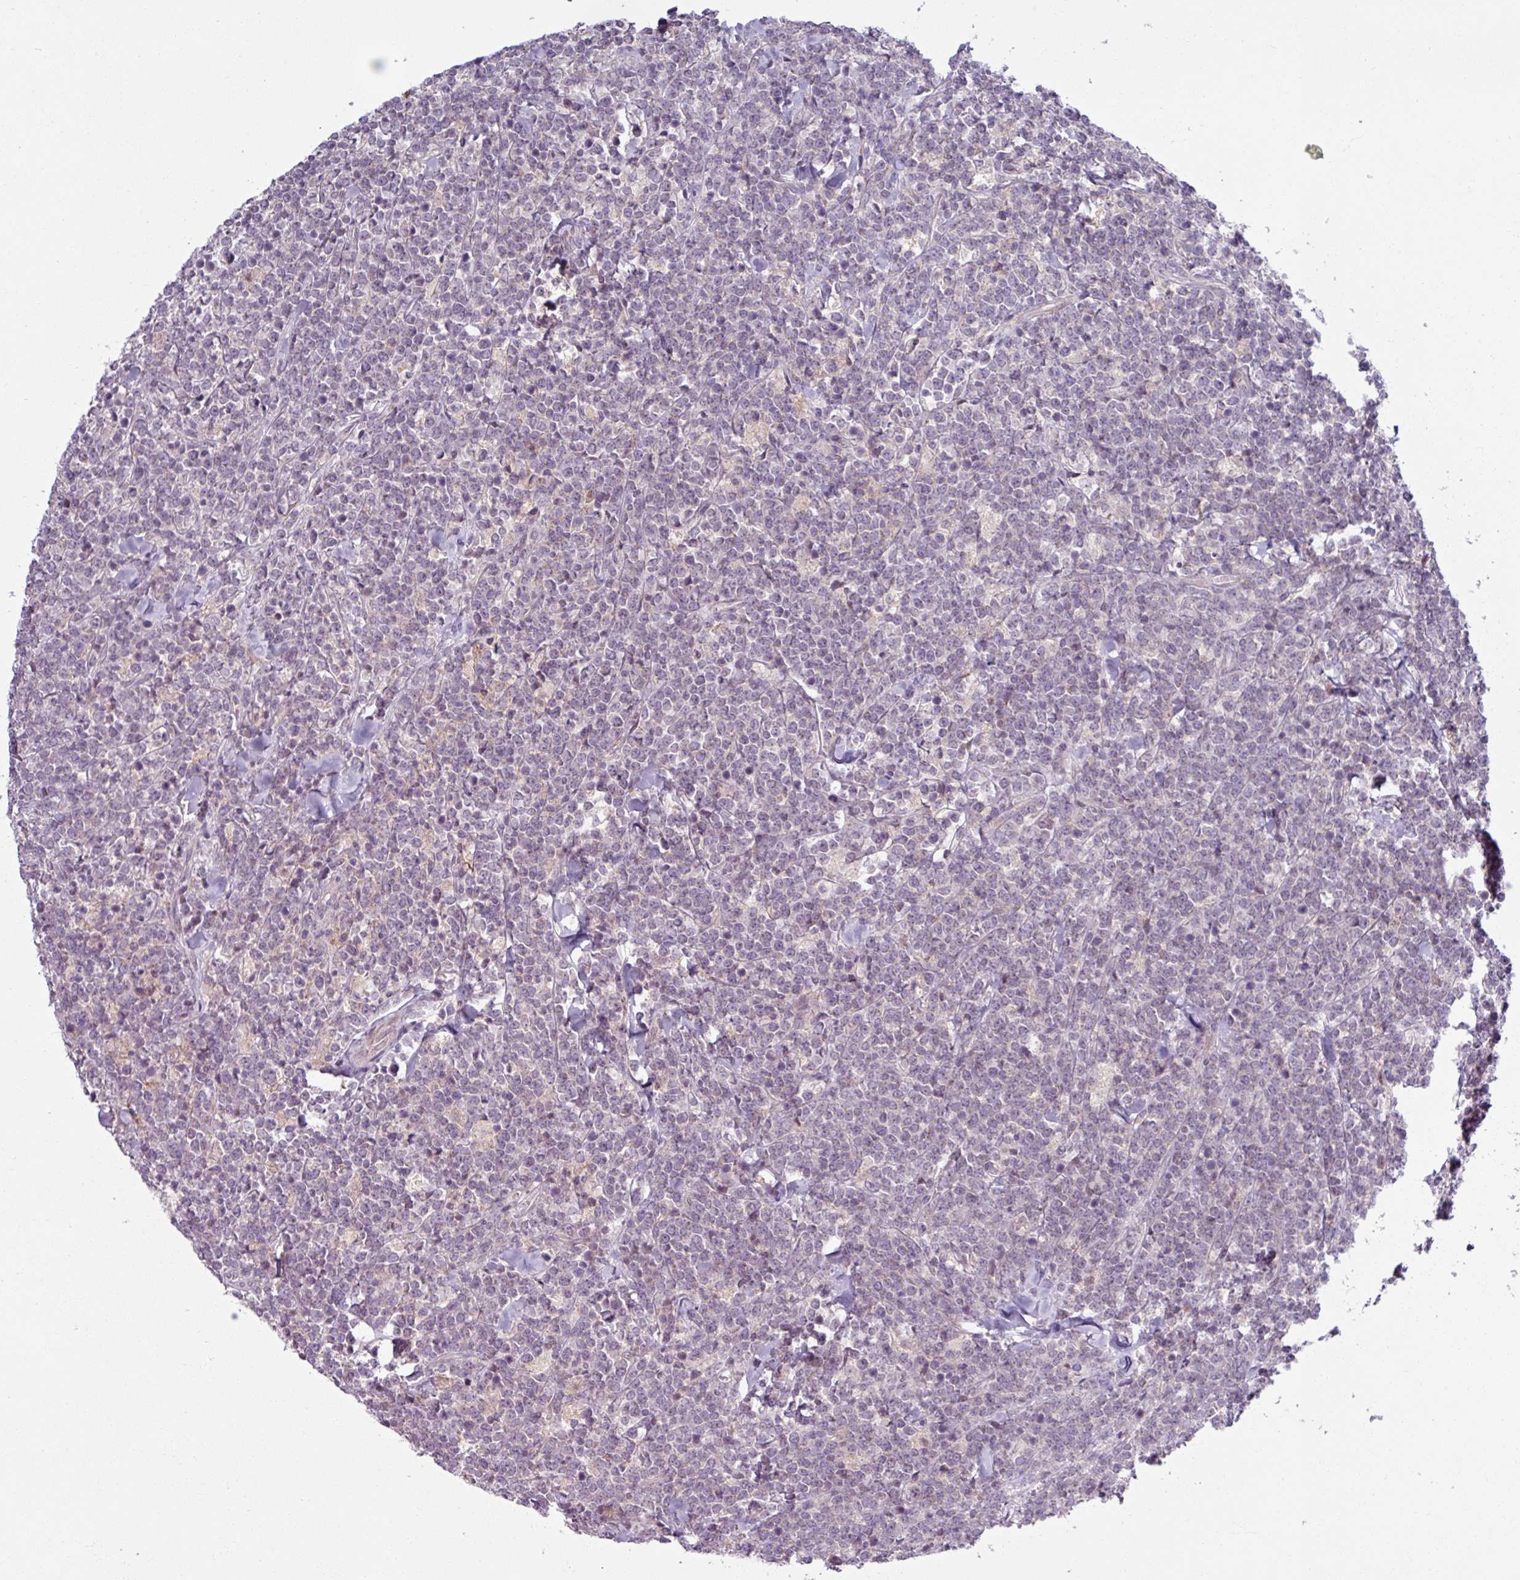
{"staining": {"intensity": "negative", "quantity": "none", "location": "none"}, "tissue": "lymphoma", "cell_type": "Tumor cells", "image_type": "cancer", "snomed": [{"axis": "morphology", "description": "Malignant lymphoma, non-Hodgkin's type, High grade"}, {"axis": "topography", "description": "Small intestine"}, {"axis": "topography", "description": "Colon"}], "caption": "Human lymphoma stained for a protein using IHC exhibits no positivity in tumor cells.", "gene": "OGFOD3", "patient": {"sex": "male", "age": 8}}